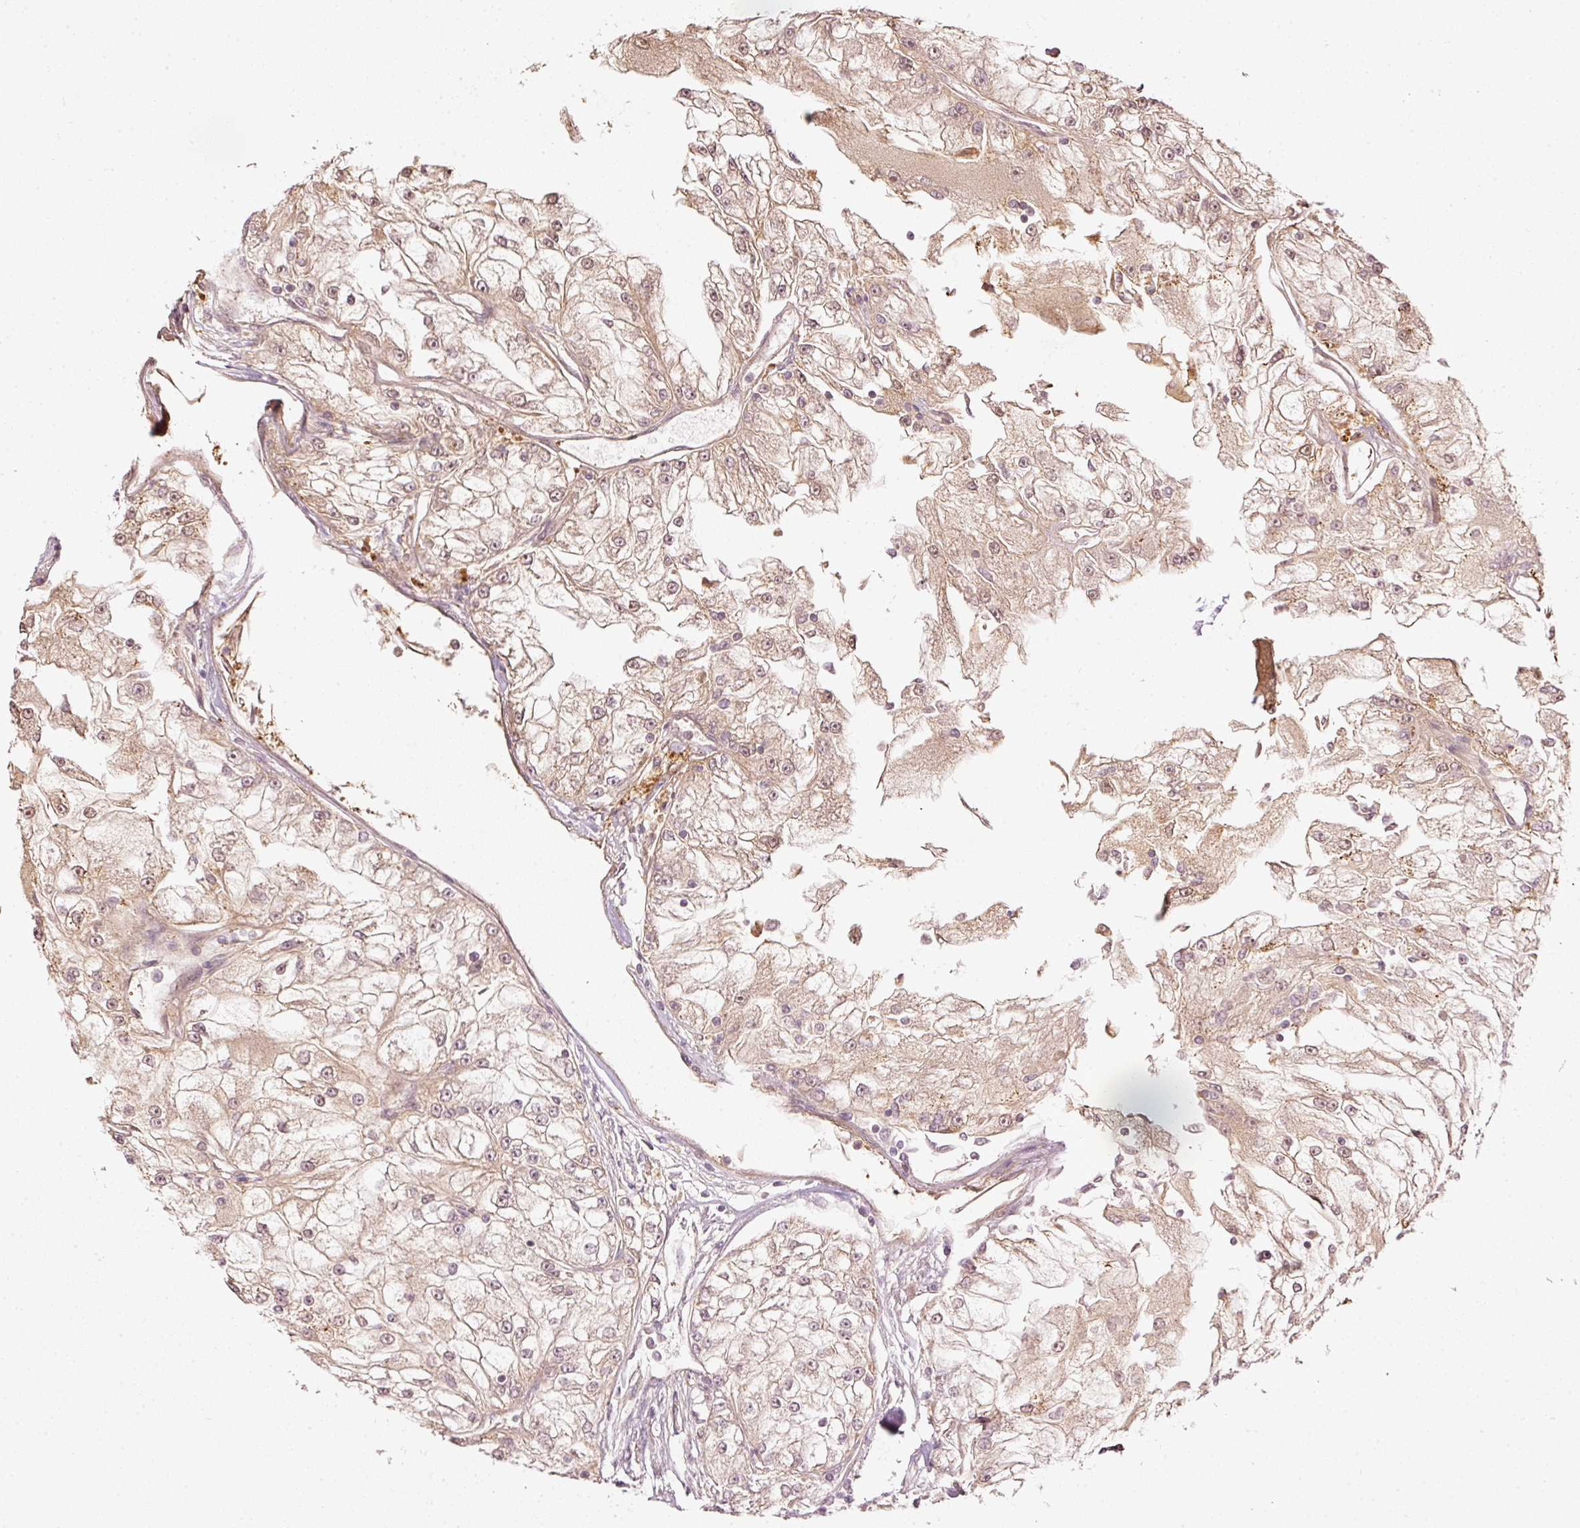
{"staining": {"intensity": "weak", "quantity": ">75%", "location": "cytoplasmic/membranous"}, "tissue": "renal cancer", "cell_type": "Tumor cells", "image_type": "cancer", "snomed": [{"axis": "morphology", "description": "Adenocarcinoma, NOS"}, {"axis": "topography", "description": "Kidney"}], "caption": "Immunohistochemical staining of adenocarcinoma (renal) reveals low levels of weak cytoplasmic/membranous protein positivity in approximately >75% of tumor cells.", "gene": "SERPING1", "patient": {"sex": "female", "age": 72}}